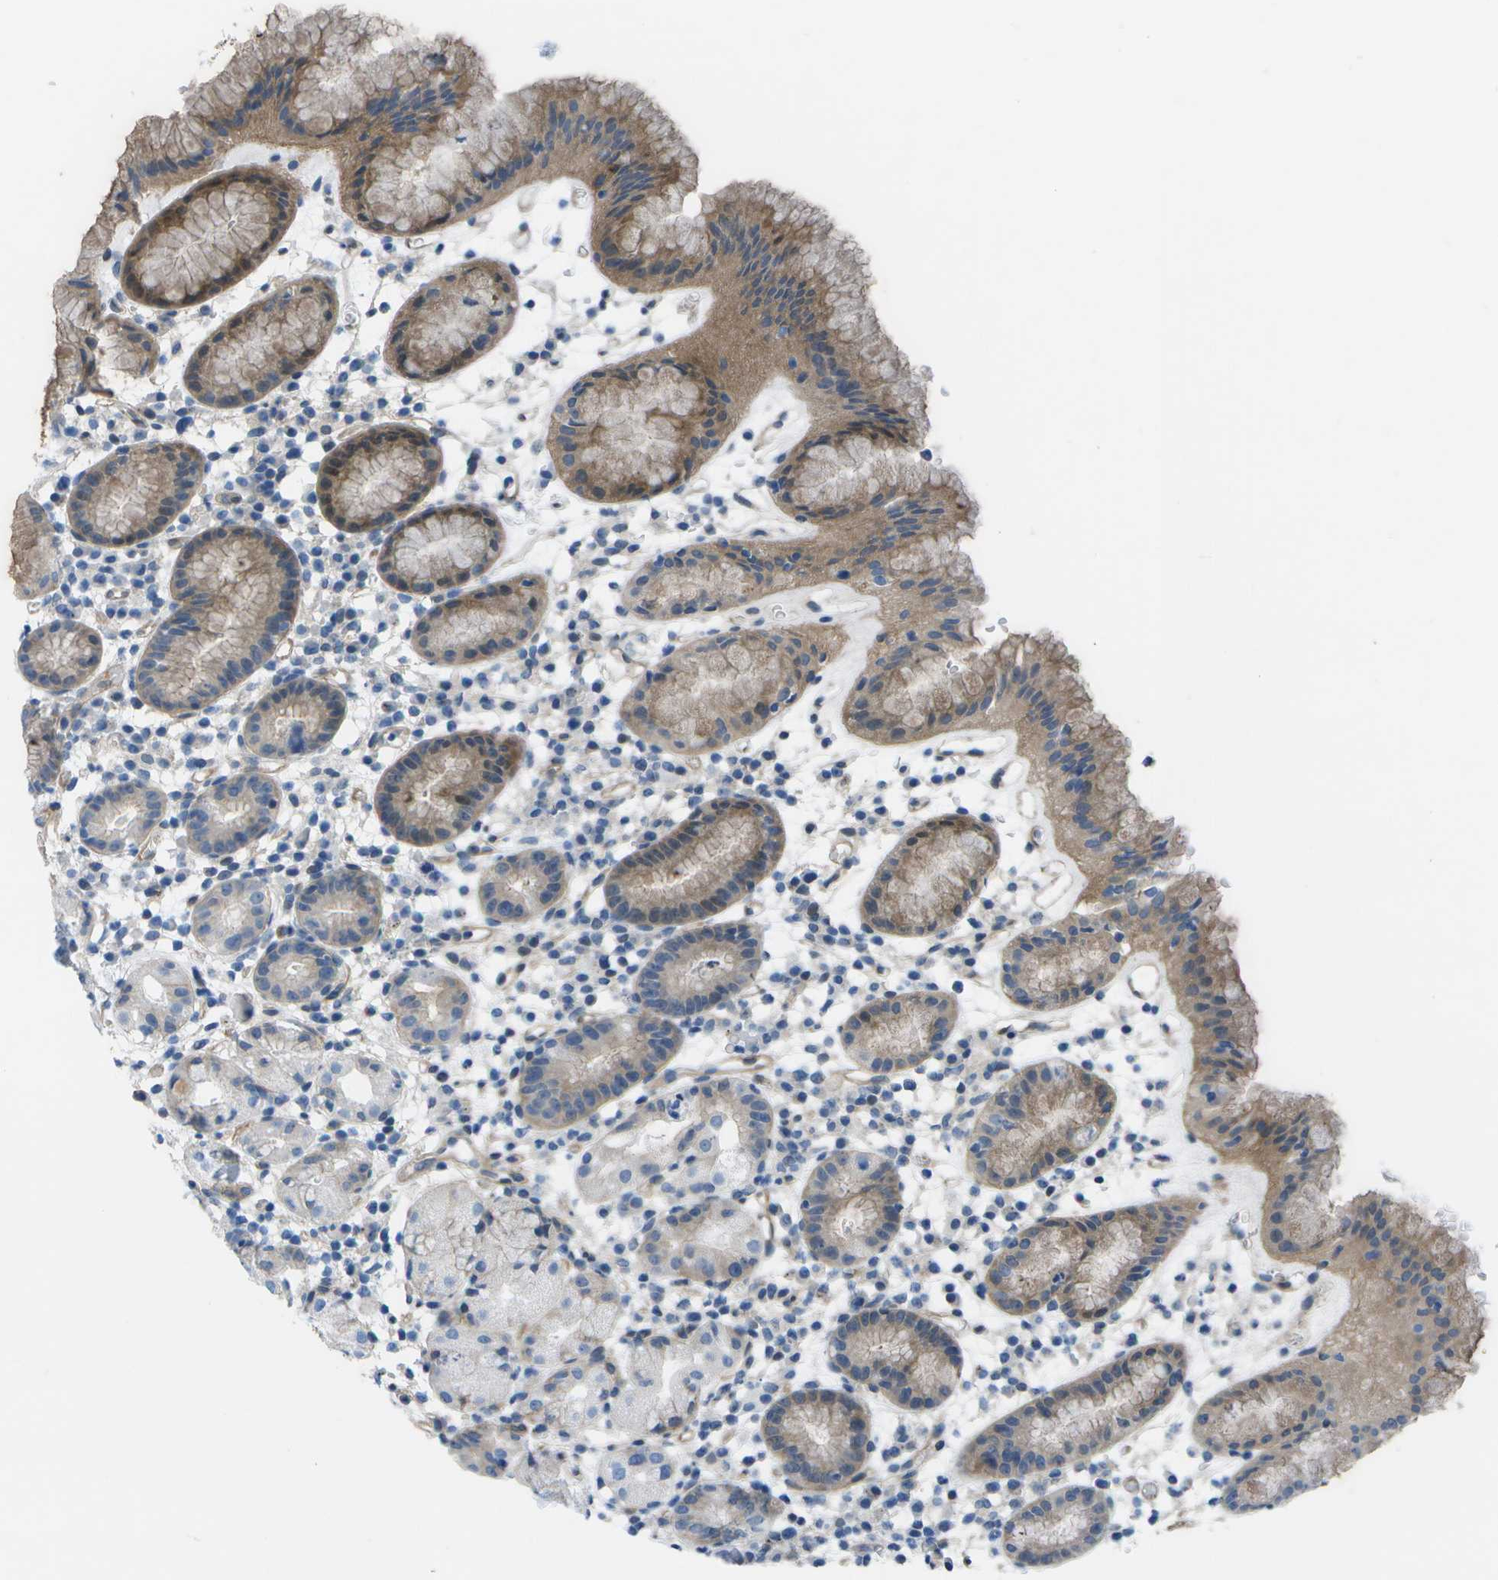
{"staining": {"intensity": "moderate", "quantity": "25%-75%", "location": "cytoplasmic/membranous"}, "tissue": "stomach", "cell_type": "Glandular cells", "image_type": "normal", "snomed": [{"axis": "morphology", "description": "Normal tissue, NOS"}, {"axis": "topography", "description": "Stomach"}, {"axis": "topography", "description": "Stomach, lower"}], "caption": "High-power microscopy captured an immunohistochemistry photomicrograph of normal stomach, revealing moderate cytoplasmic/membranous staining in approximately 25%-75% of glandular cells. Using DAB (3,3'-diaminobenzidine) (brown) and hematoxylin (blue) stains, captured at high magnification using brightfield microscopy.", "gene": "SORBS3", "patient": {"sex": "female", "age": 75}}